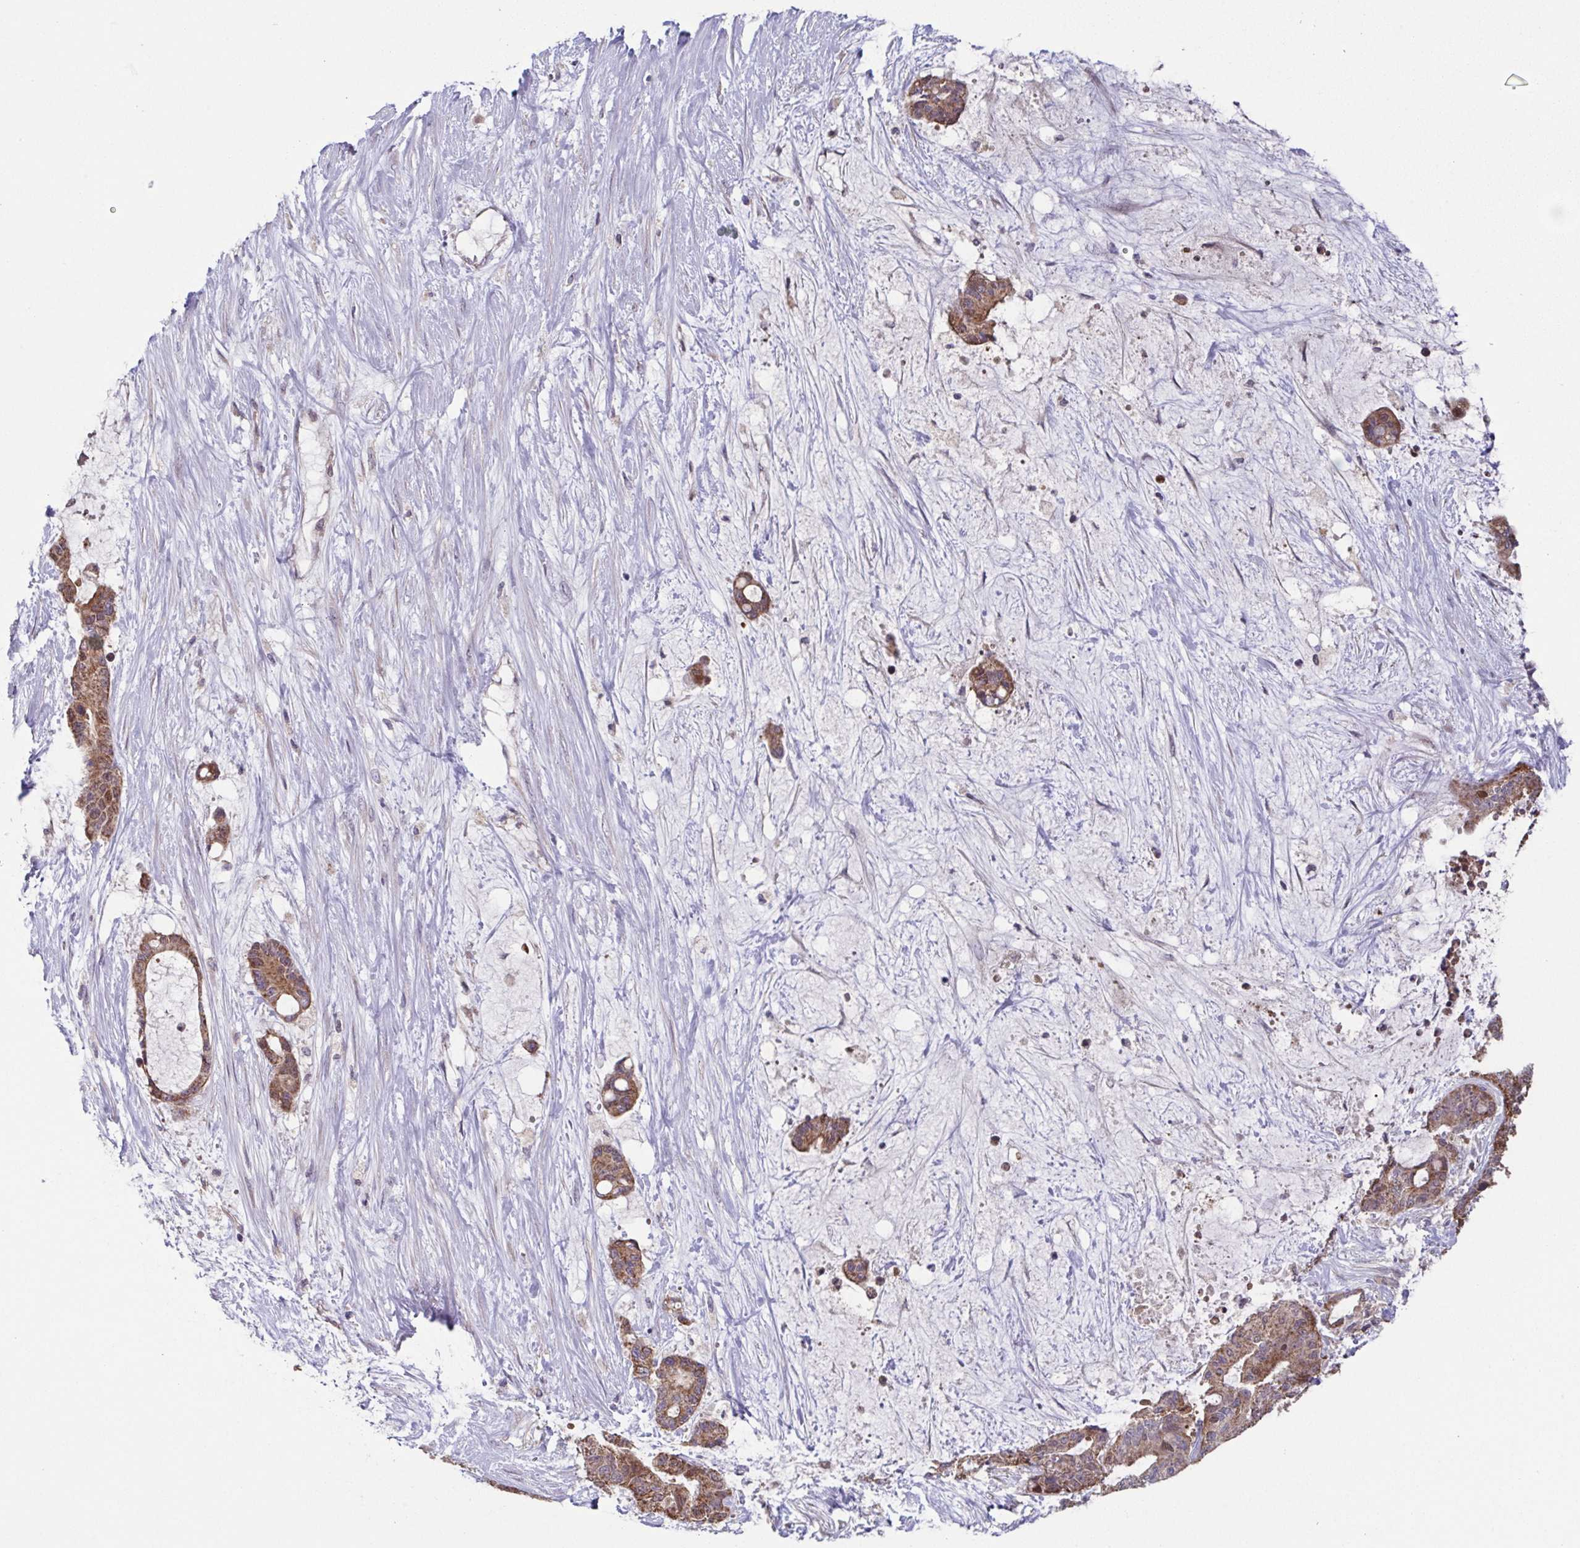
{"staining": {"intensity": "moderate", "quantity": ">75%", "location": "cytoplasmic/membranous,nuclear"}, "tissue": "liver cancer", "cell_type": "Tumor cells", "image_type": "cancer", "snomed": [{"axis": "morphology", "description": "Normal tissue, NOS"}, {"axis": "morphology", "description": "Cholangiocarcinoma"}, {"axis": "topography", "description": "Liver"}, {"axis": "topography", "description": "Peripheral nerve tissue"}], "caption": "An immunohistochemistry micrograph of tumor tissue is shown. Protein staining in brown highlights moderate cytoplasmic/membranous and nuclear positivity in liver cholangiocarcinoma within tumor cells.", "gene": "TTC19", "patient": {"sex": "female", "age": 73}}